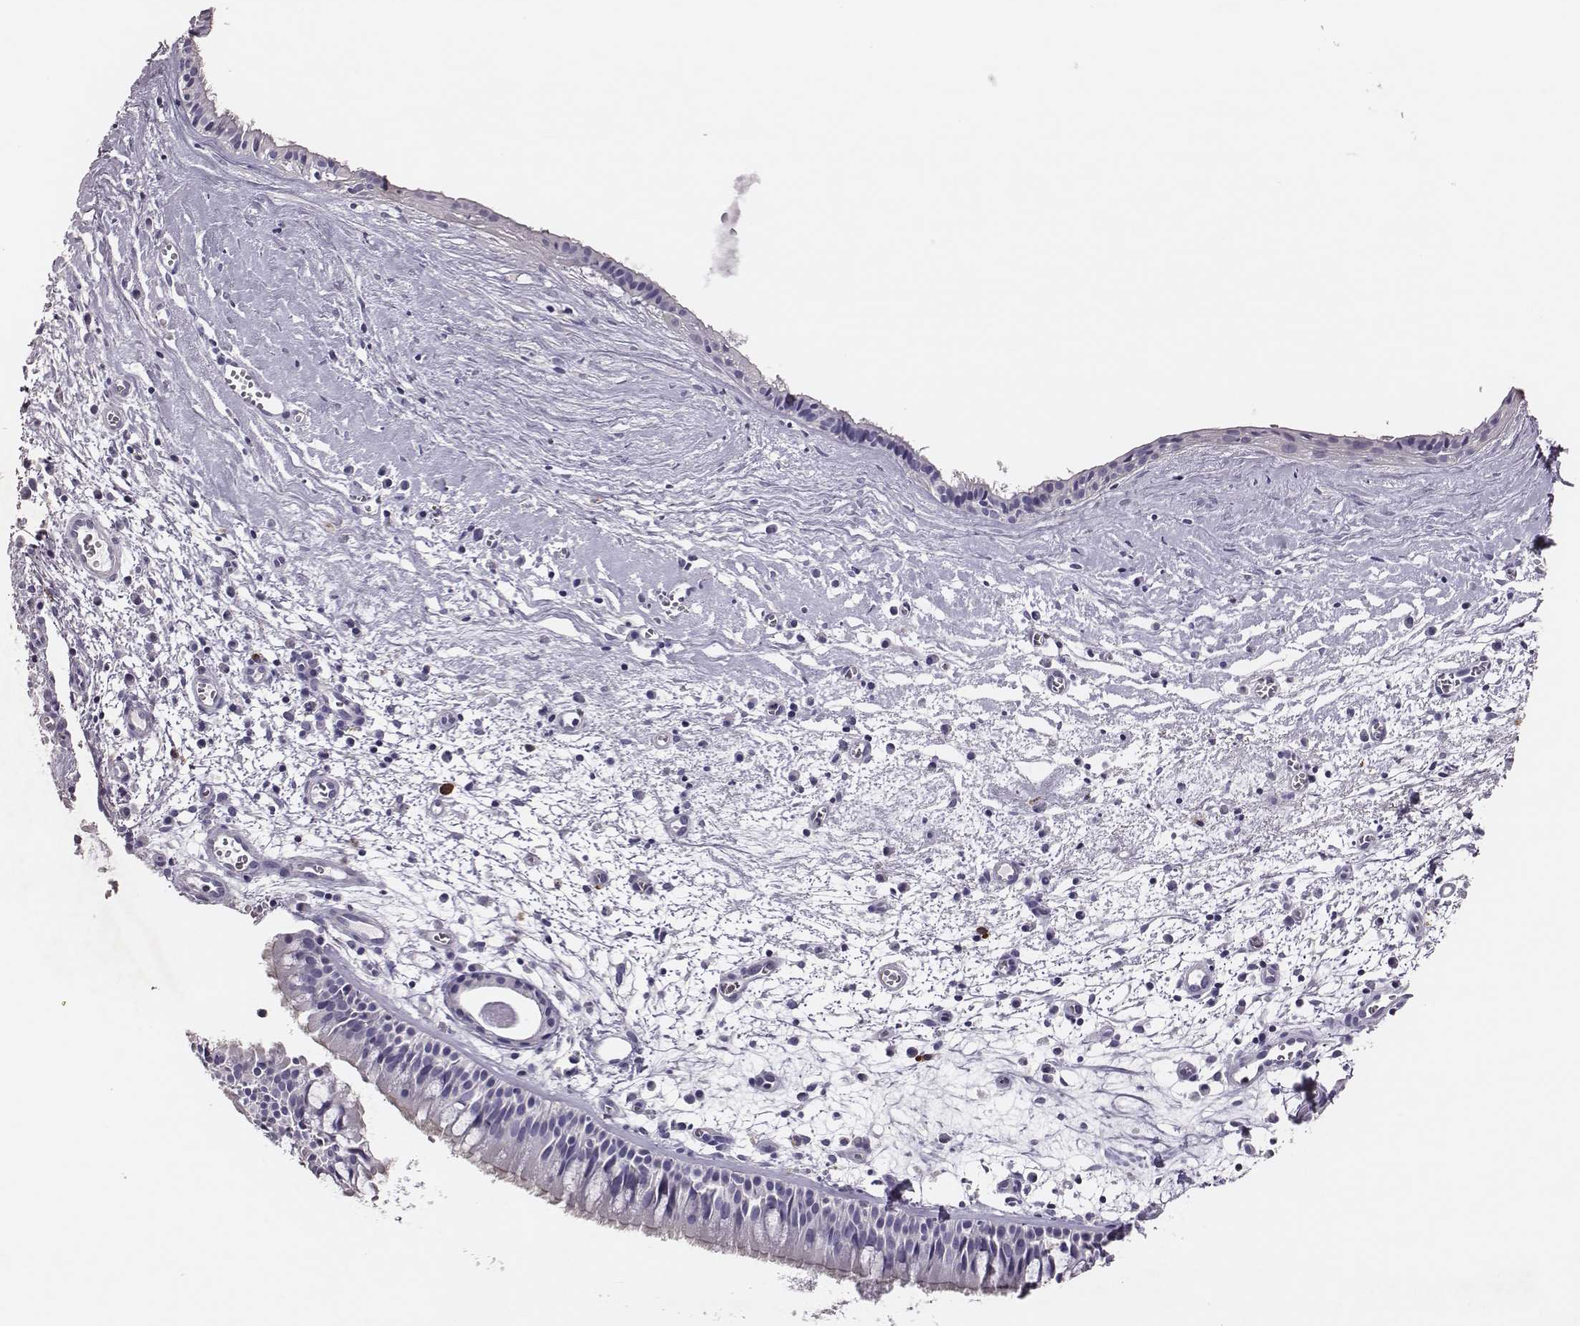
{"staining": {"intensity": "negative", "quantity": "none", "location": "none"}, "tissue": "nasopharynx", "cell_type": "Respiratory epithelial cells", "image_type": "normal", "snomed": [{"axis": "morphology", "description": "Normal tissue, NOS"}, {"axis": "topography", "description": "Nasopharynx"}], "caption": "IHC of benign human nasopharynx exhibits no staining in respiratory epithelial cells. (DAB (3,3'-diaminobenzidine) immunohistochemistry (IHC) visualized using brightfield microscopy, high magnification).", "gene": "P2RY10", "patient": {"sex": "male", "age": 83}}